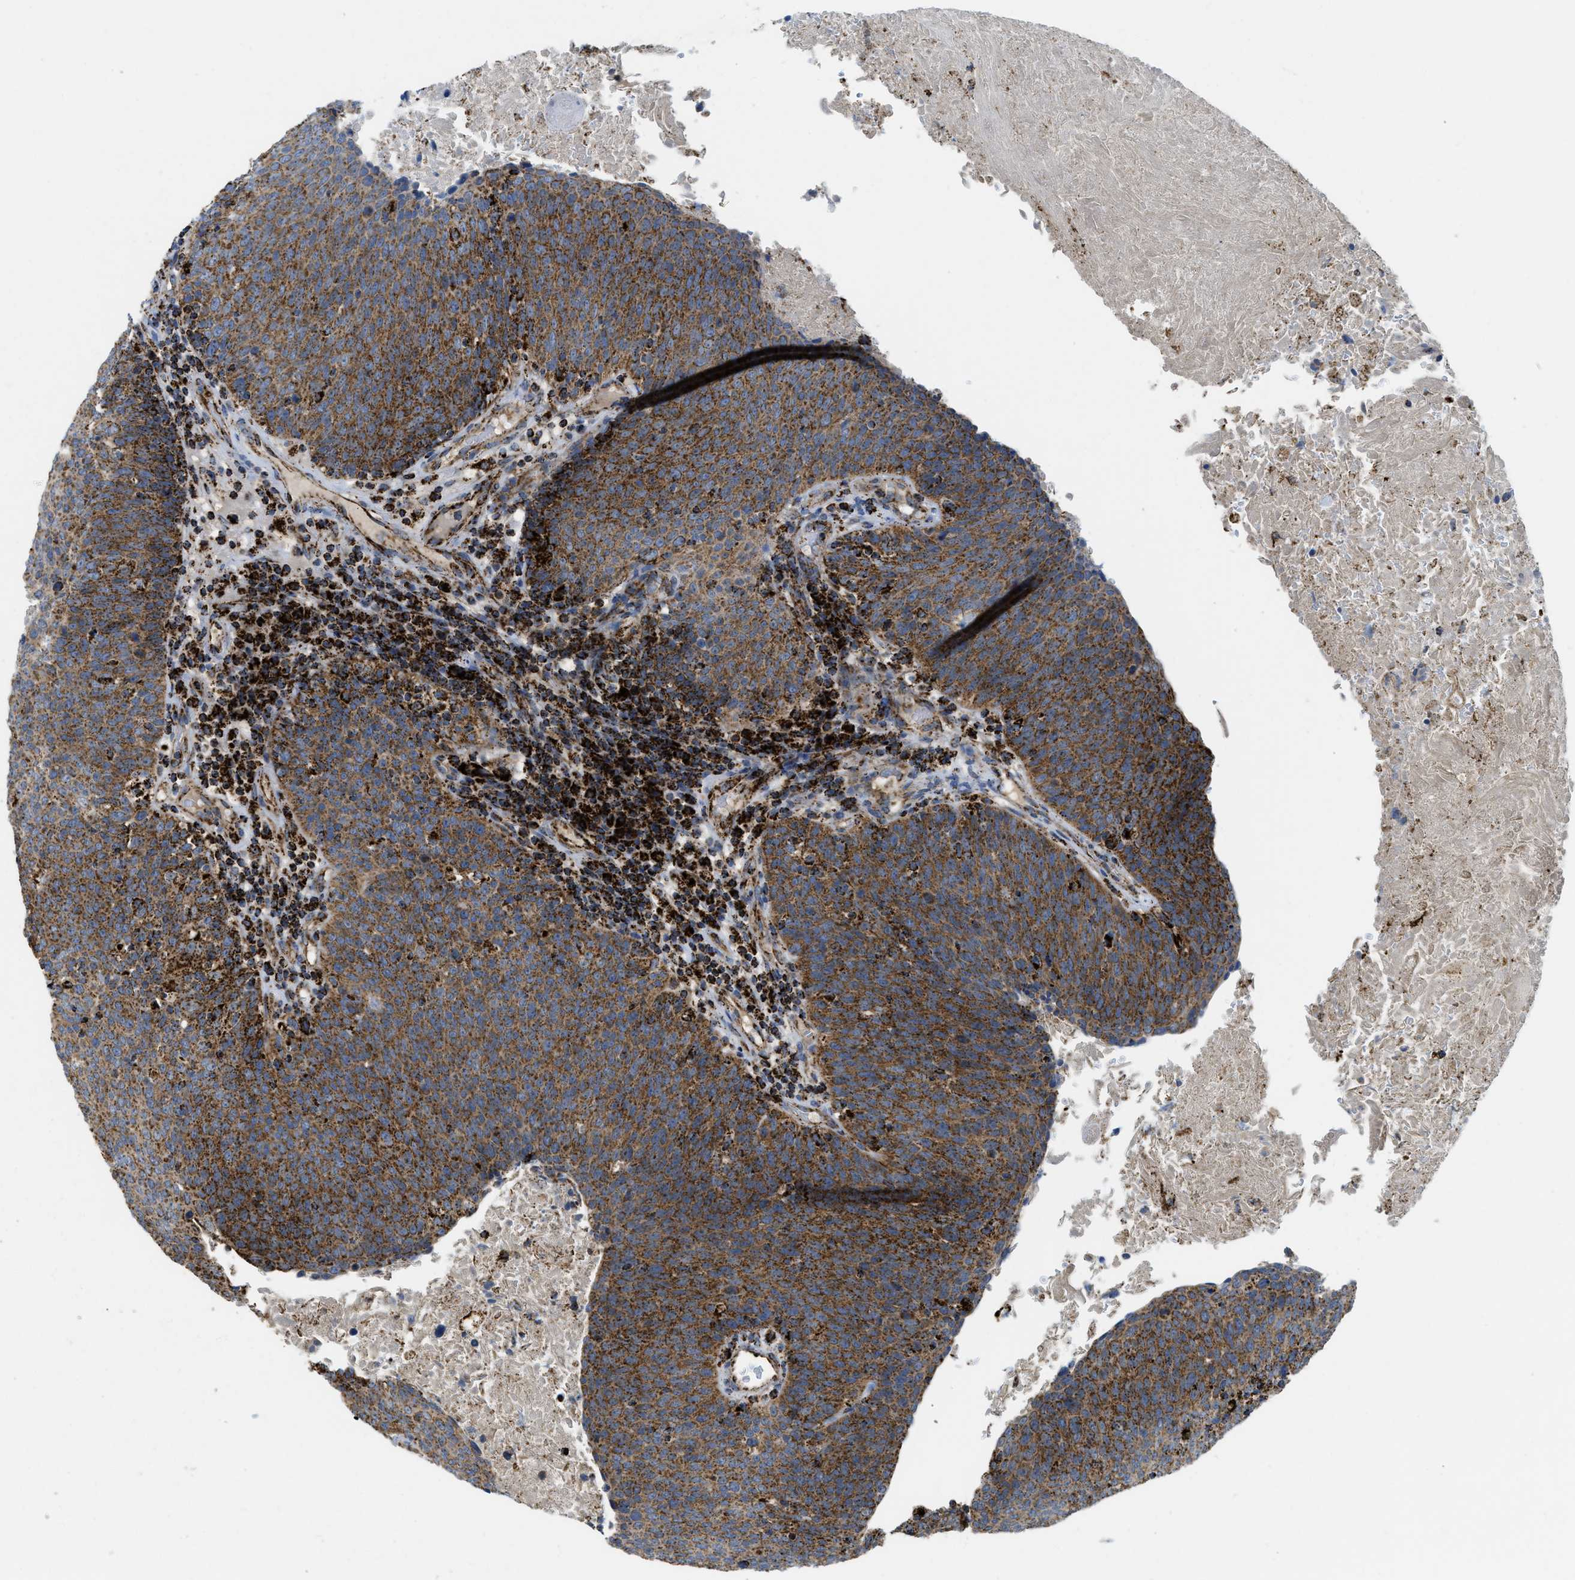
{"staining": {"intensity": "strong", "quantity": ">75%", "location": "cytoplasmic/membranous"}, "tissue": "head and neck cancer", "cell_type": "Tumor cells", "image_type": "cancer", "snomed": [{"axis": "morphology", "description": "Squamous cell carcinoma, NOS"}, {"axis": "morphology", "description": "Squamous cell carcinoma, metastatic, NOS"}, {"axis": "topography", "description": "Lymph node"}, {"axis": "topography", "description": "Head-Neck"}], "caption": "This photomicrograph reveals head and neck cancer (squamous cell carcinoma) stained with IHC to label a protein in brown. The cytoplasmic/membranous of tumor cells show strong positivity for the protein. Nuclei are counter-stained blue.", "gene": "SQOR", "patient": {"sex": "male", "age": 62}}